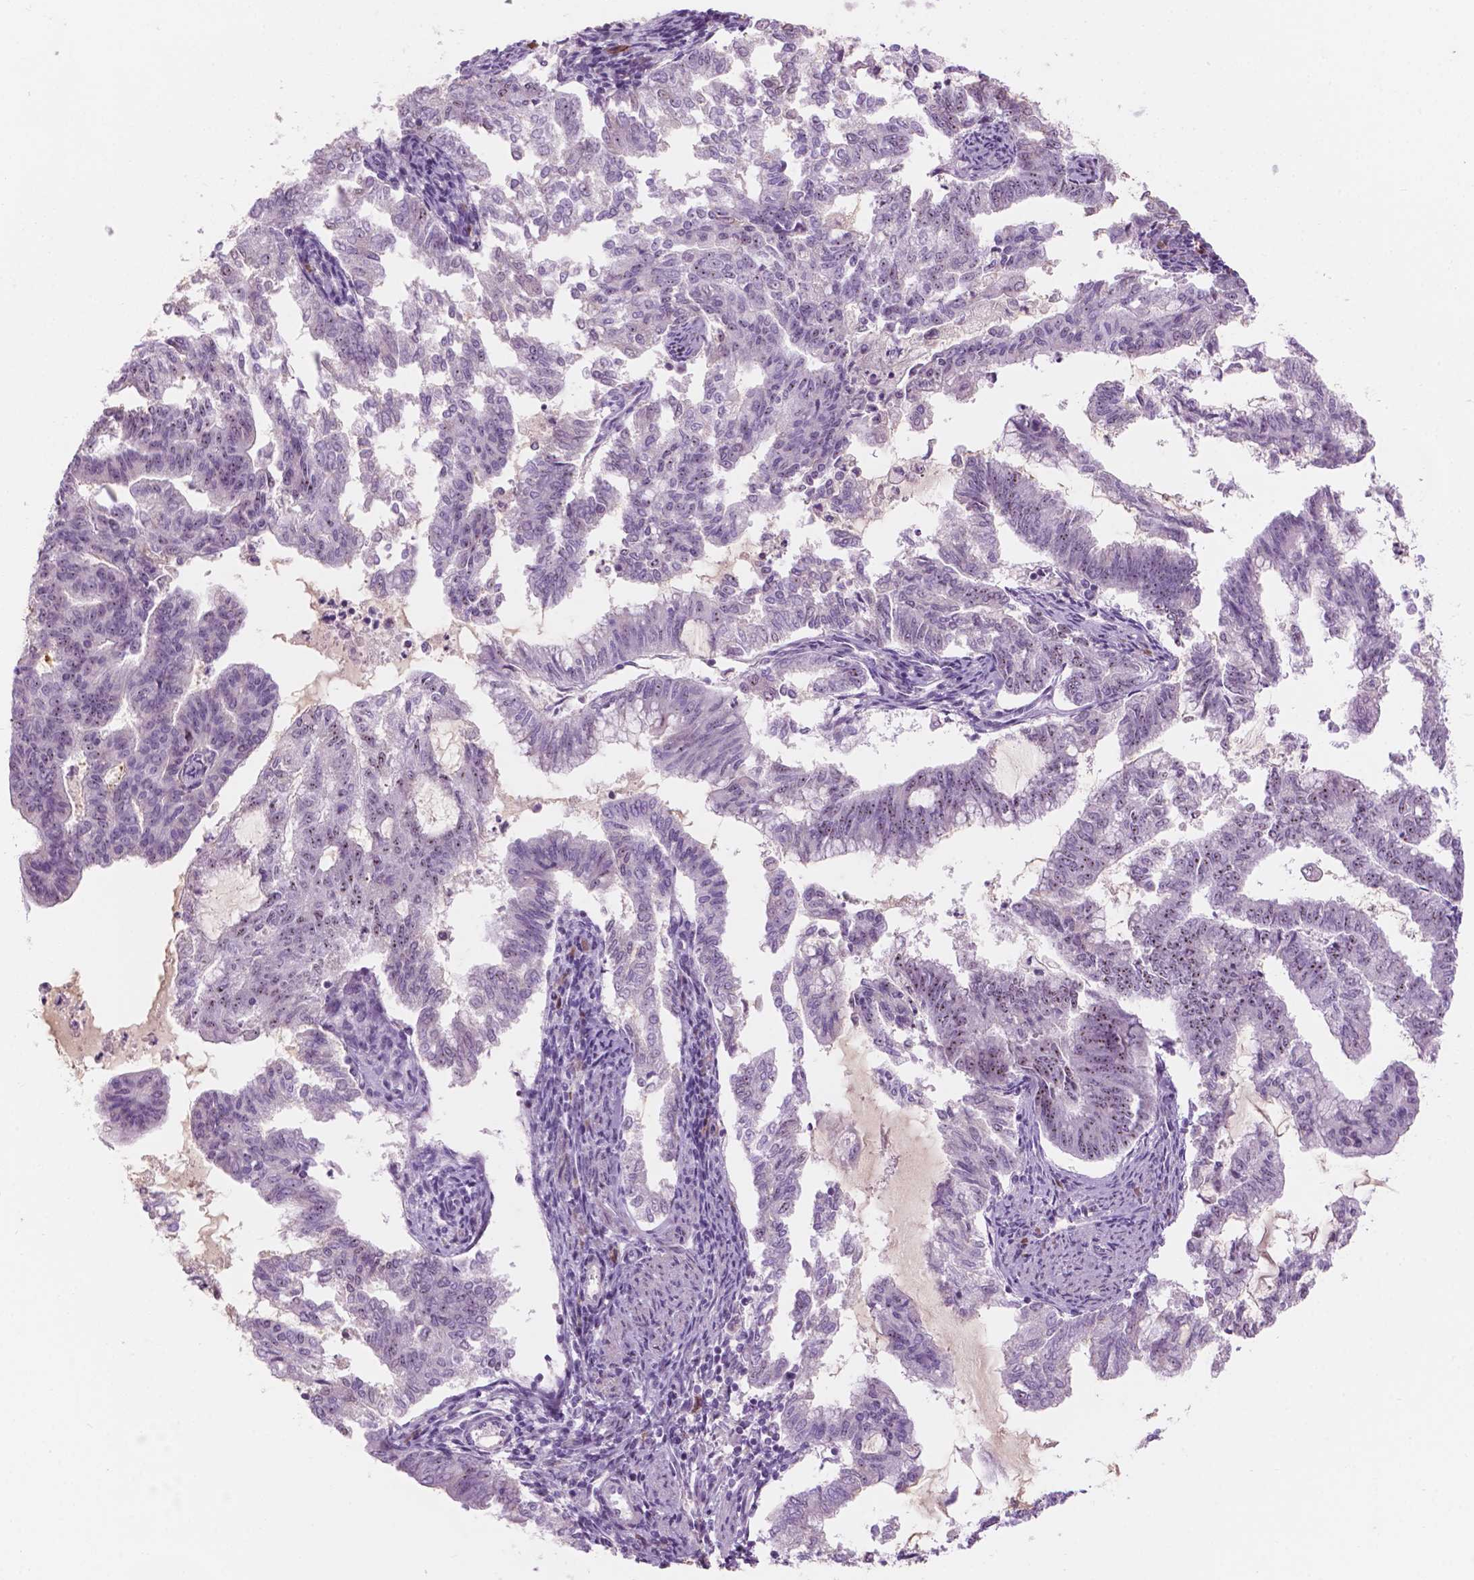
{"staining": {"intensity": "negative", "quantity": "none", "location": "none"}, "tissue": "endometrial cancer", "cell_type": "Tumor cells", "image_type": "cancer", "snomed": [{"axis": "morphology", "description": "Adenocarcinoma, NOS"}, {"axis": "topography", "description": "Endometrium"}], "caption": "This image is of endometrial cancer (adenocarcinoma) stained with immunohistochemistry to label a protein in brown with the nuclei are counter-stained blue. There is no expression in tumor cells.", "gene": "ZNF853", "patient": {"sex": "female", "age": 79}}